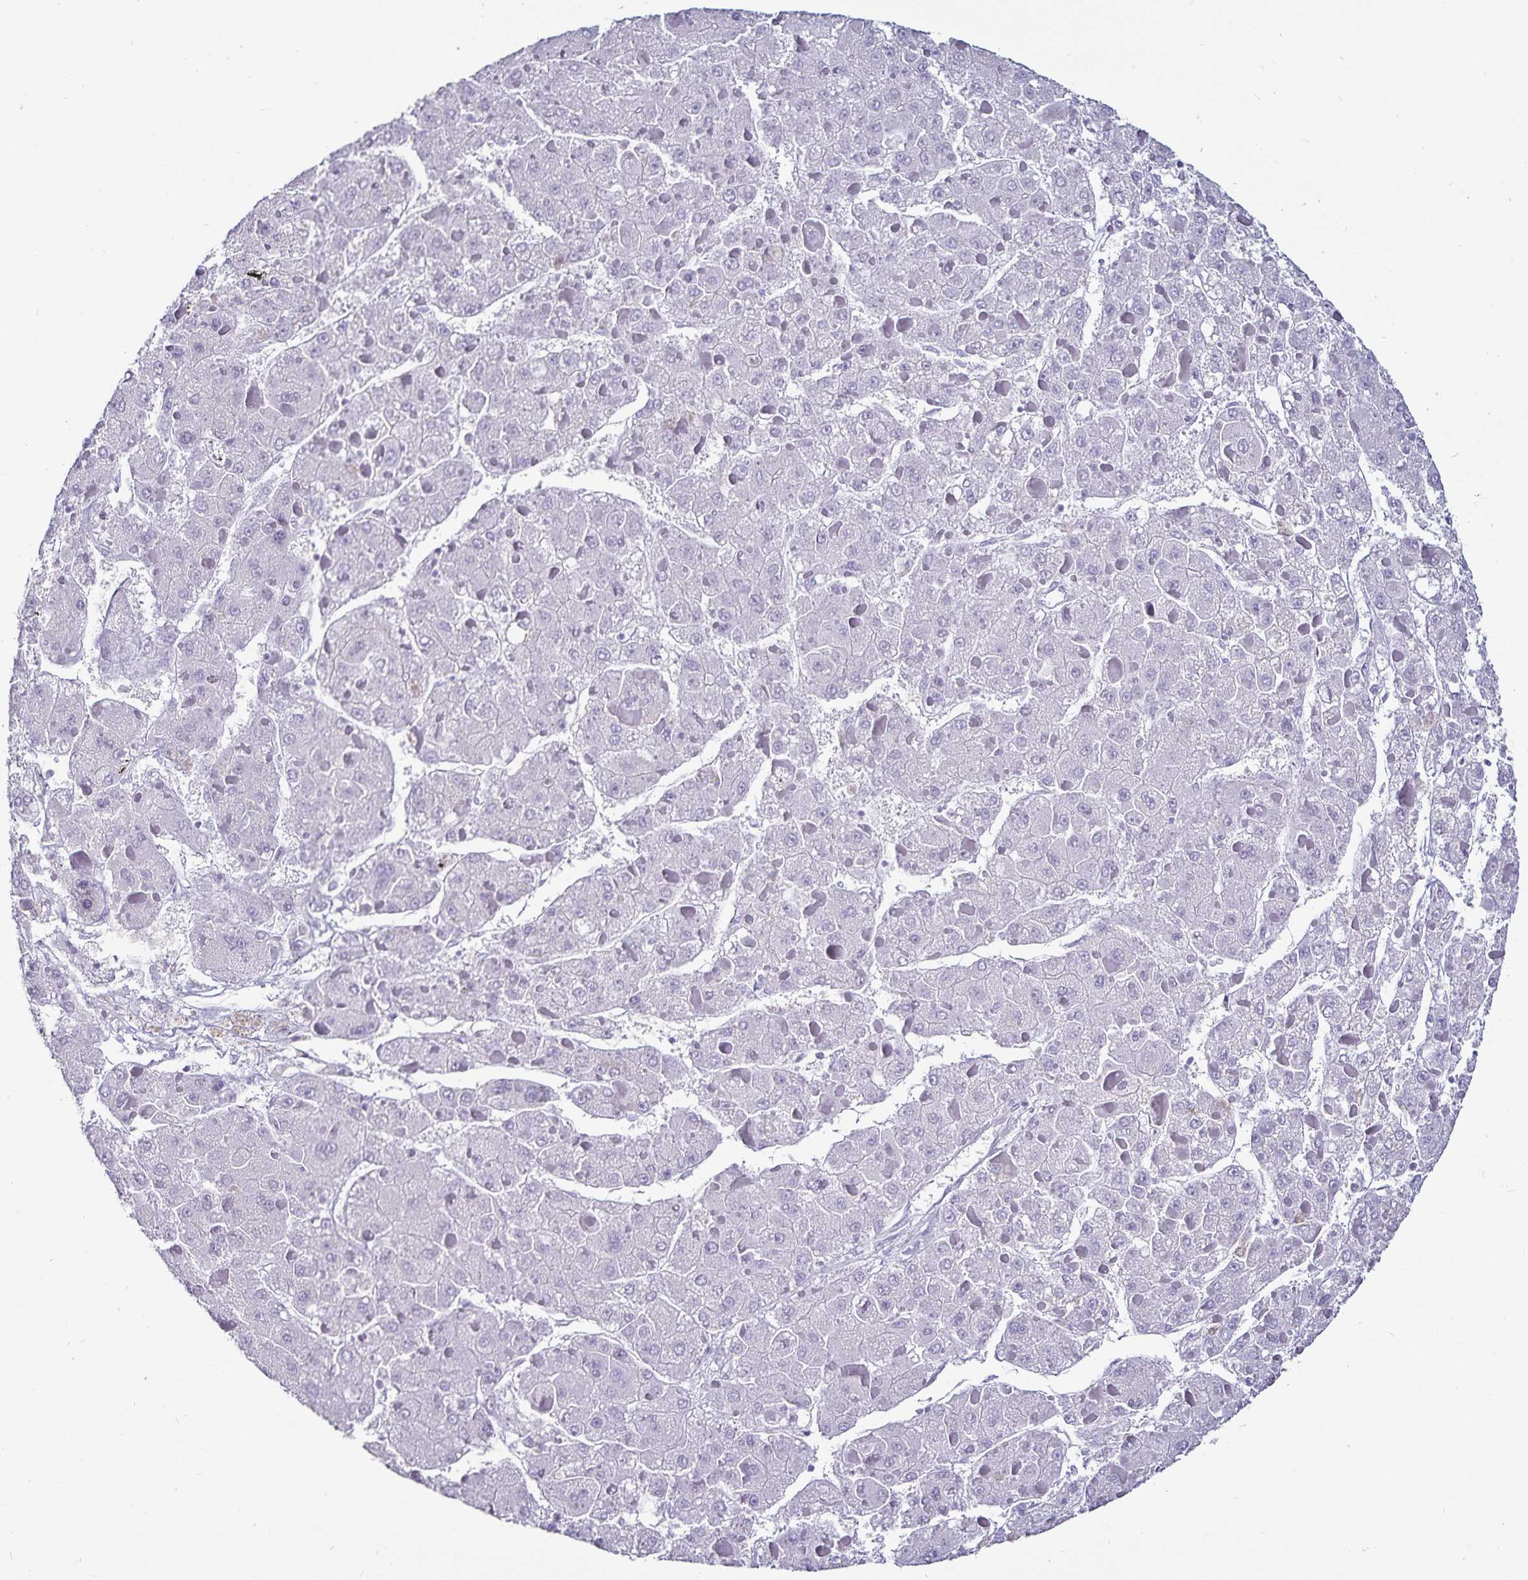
{"staining": {"intensity": "negative", "quantity": "none", "location": "none"}, "tissue": "liver cancer", "cell_type": "Tumor cells", "image_type": "cancer", "snomed": [{"axis": "morphology", "description": "Carcinoma, Hepatocellular, NOS"}, {"axis": "topography", "description": "Liver"}], "caption": "Immunohistochemical staining of liver hepatocellular carcinoma displays no significant expression in tumor cells.", "gene": "DEFA6", "patient": {"sex": "female", "age": 73}}